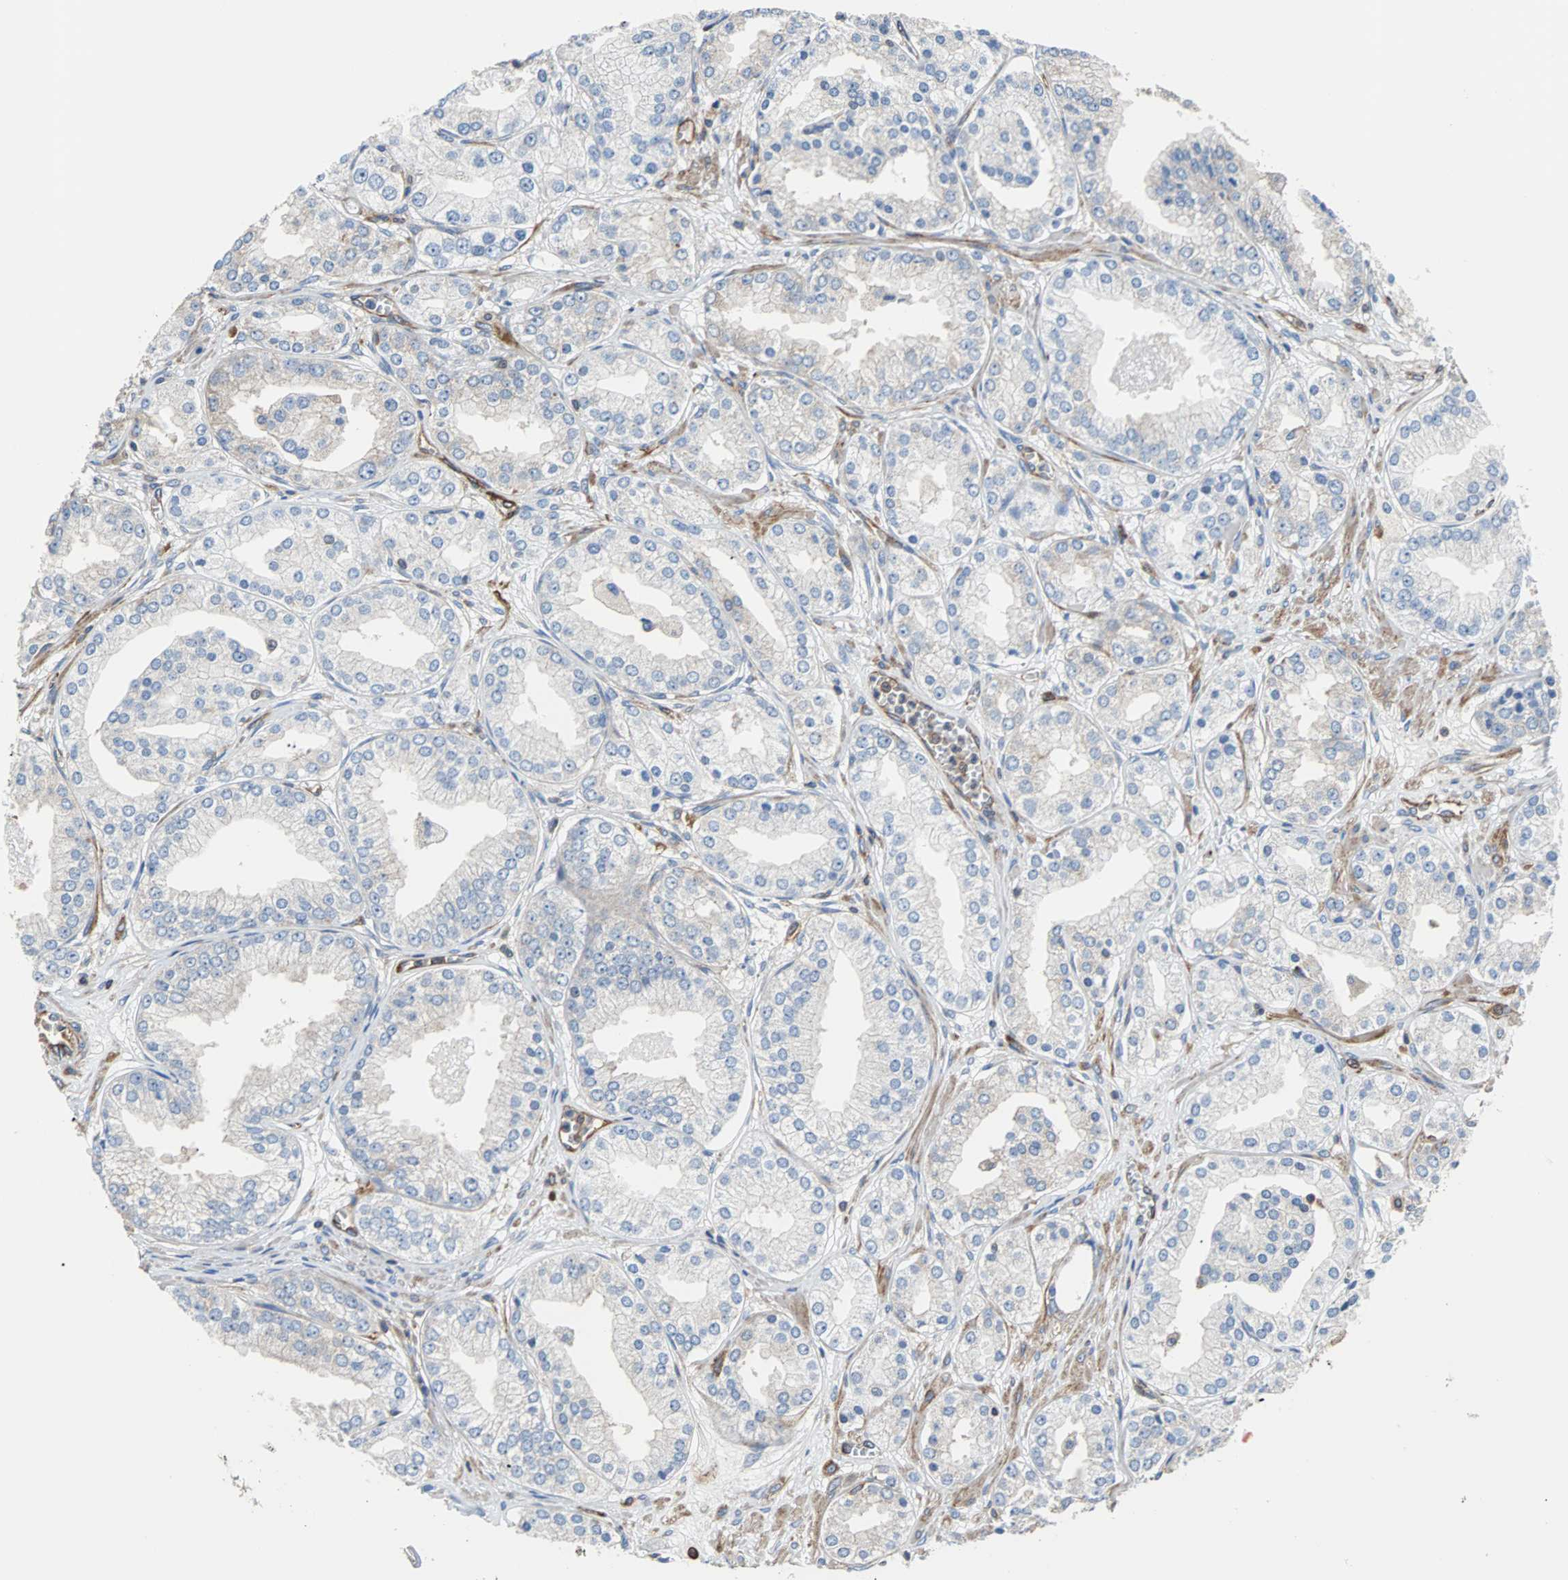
{"staining": {"intensity": "weak", "quantity": ">75%", "location": "cytoplasmic/membranous"}, "tissue": "prostate cancer", "cell_type": "Tumor cells", "image_type": "cancer", "snomed": [{"axis": "morphology", "description": "Adenocarcinoma, High grade"}, {"axis": "topography", "description": "Prostate"}], "caption": "Protein staining displays weak cytoplasmic/membranous staining in about >75% of tumor cells in prostate cancer.", "gene": "PLCG2", "patient": {"sex": "male", "age": 61}}